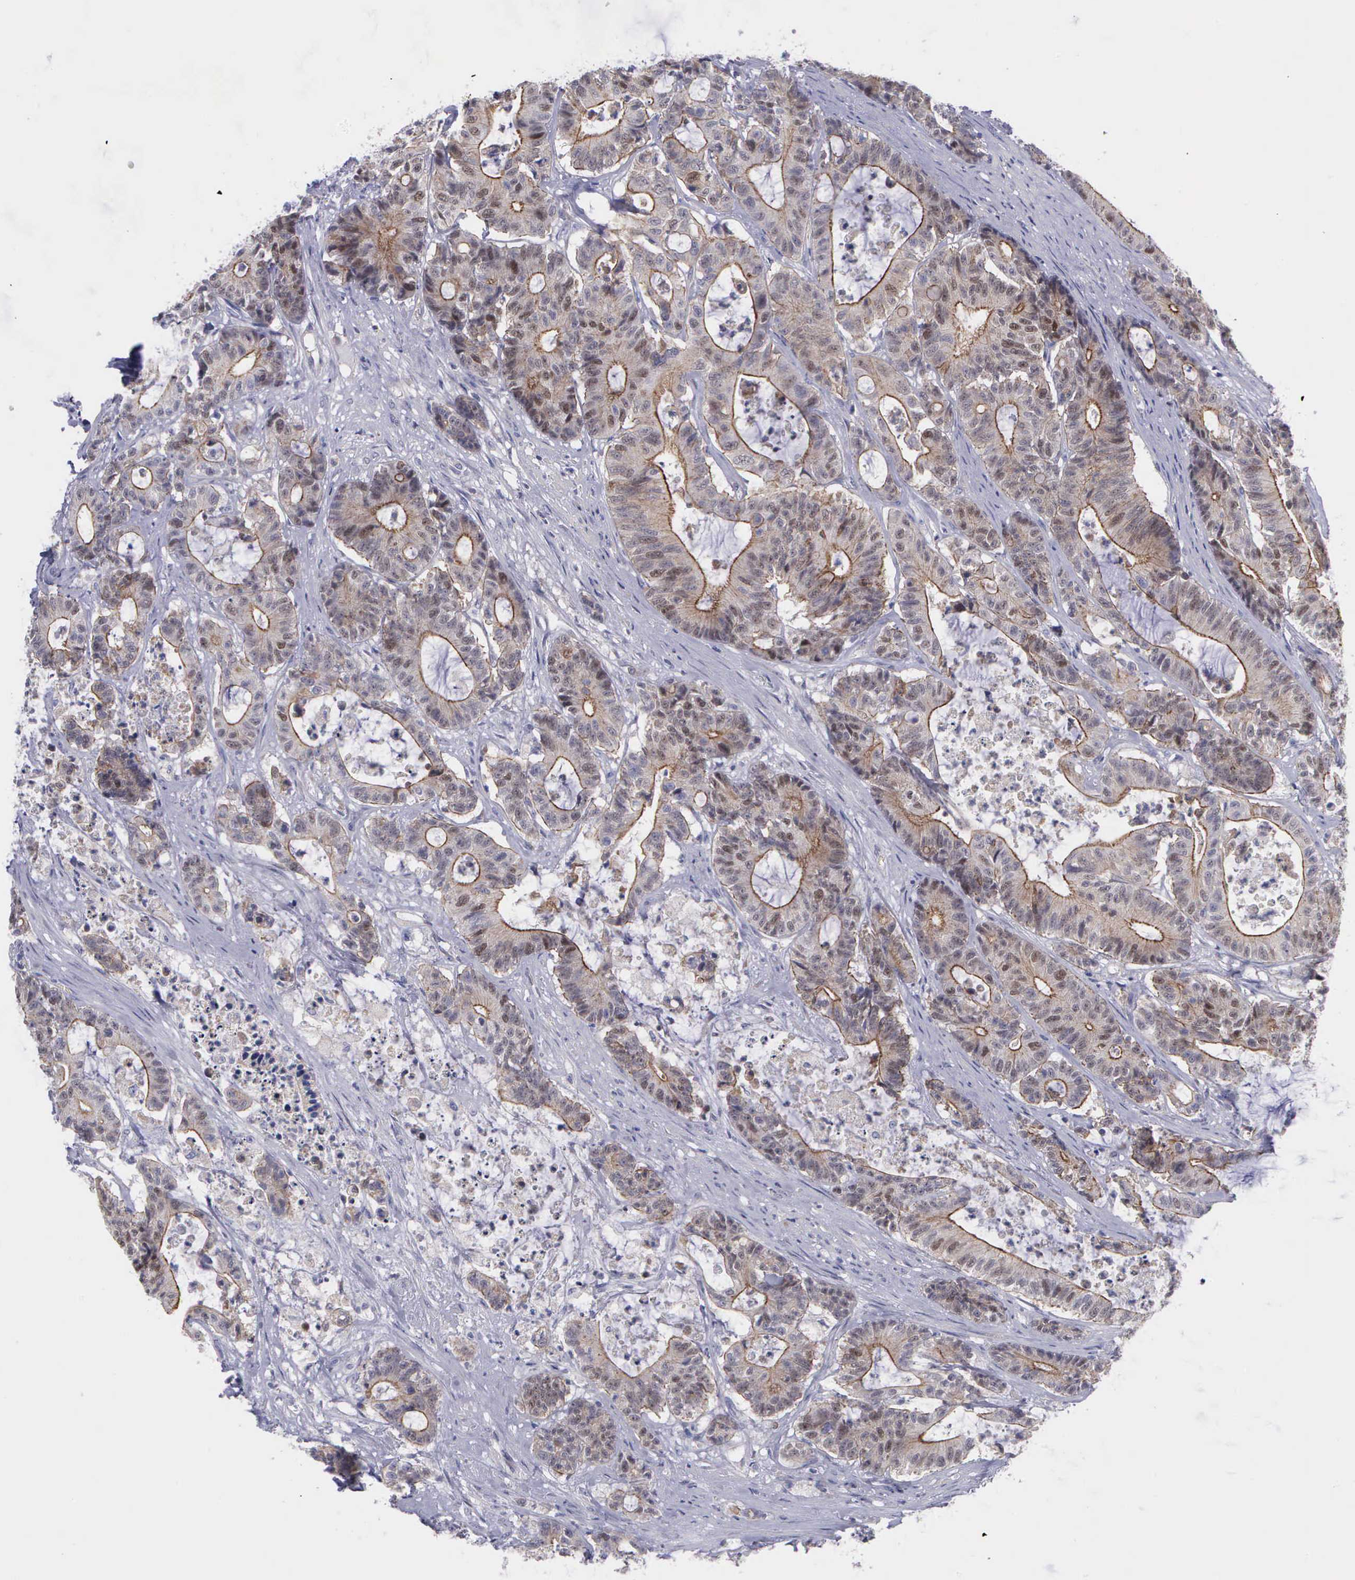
{"staining": {"intensity": "weak", "quantity": "25%-75%", "location": "cytoplasmic/membranous,nuclear"}, "tissue": "colorectal cancer", "cell_type": "Tumor cells", "image_type": "cancer", "snomed": [{"axis": "morphology", "description": "Adenocarcinoma, NOS"}, {"axis": "topography", "description": "Colon"}], "caption": "The image demonstrates a brown stain indicating the presence of a protein in the cytoplasmic/membranous and nuclear of tumor cells in colorectal cancer.", "gene": "MICAL3", "patient": {"sex": "female", "age": 84}}